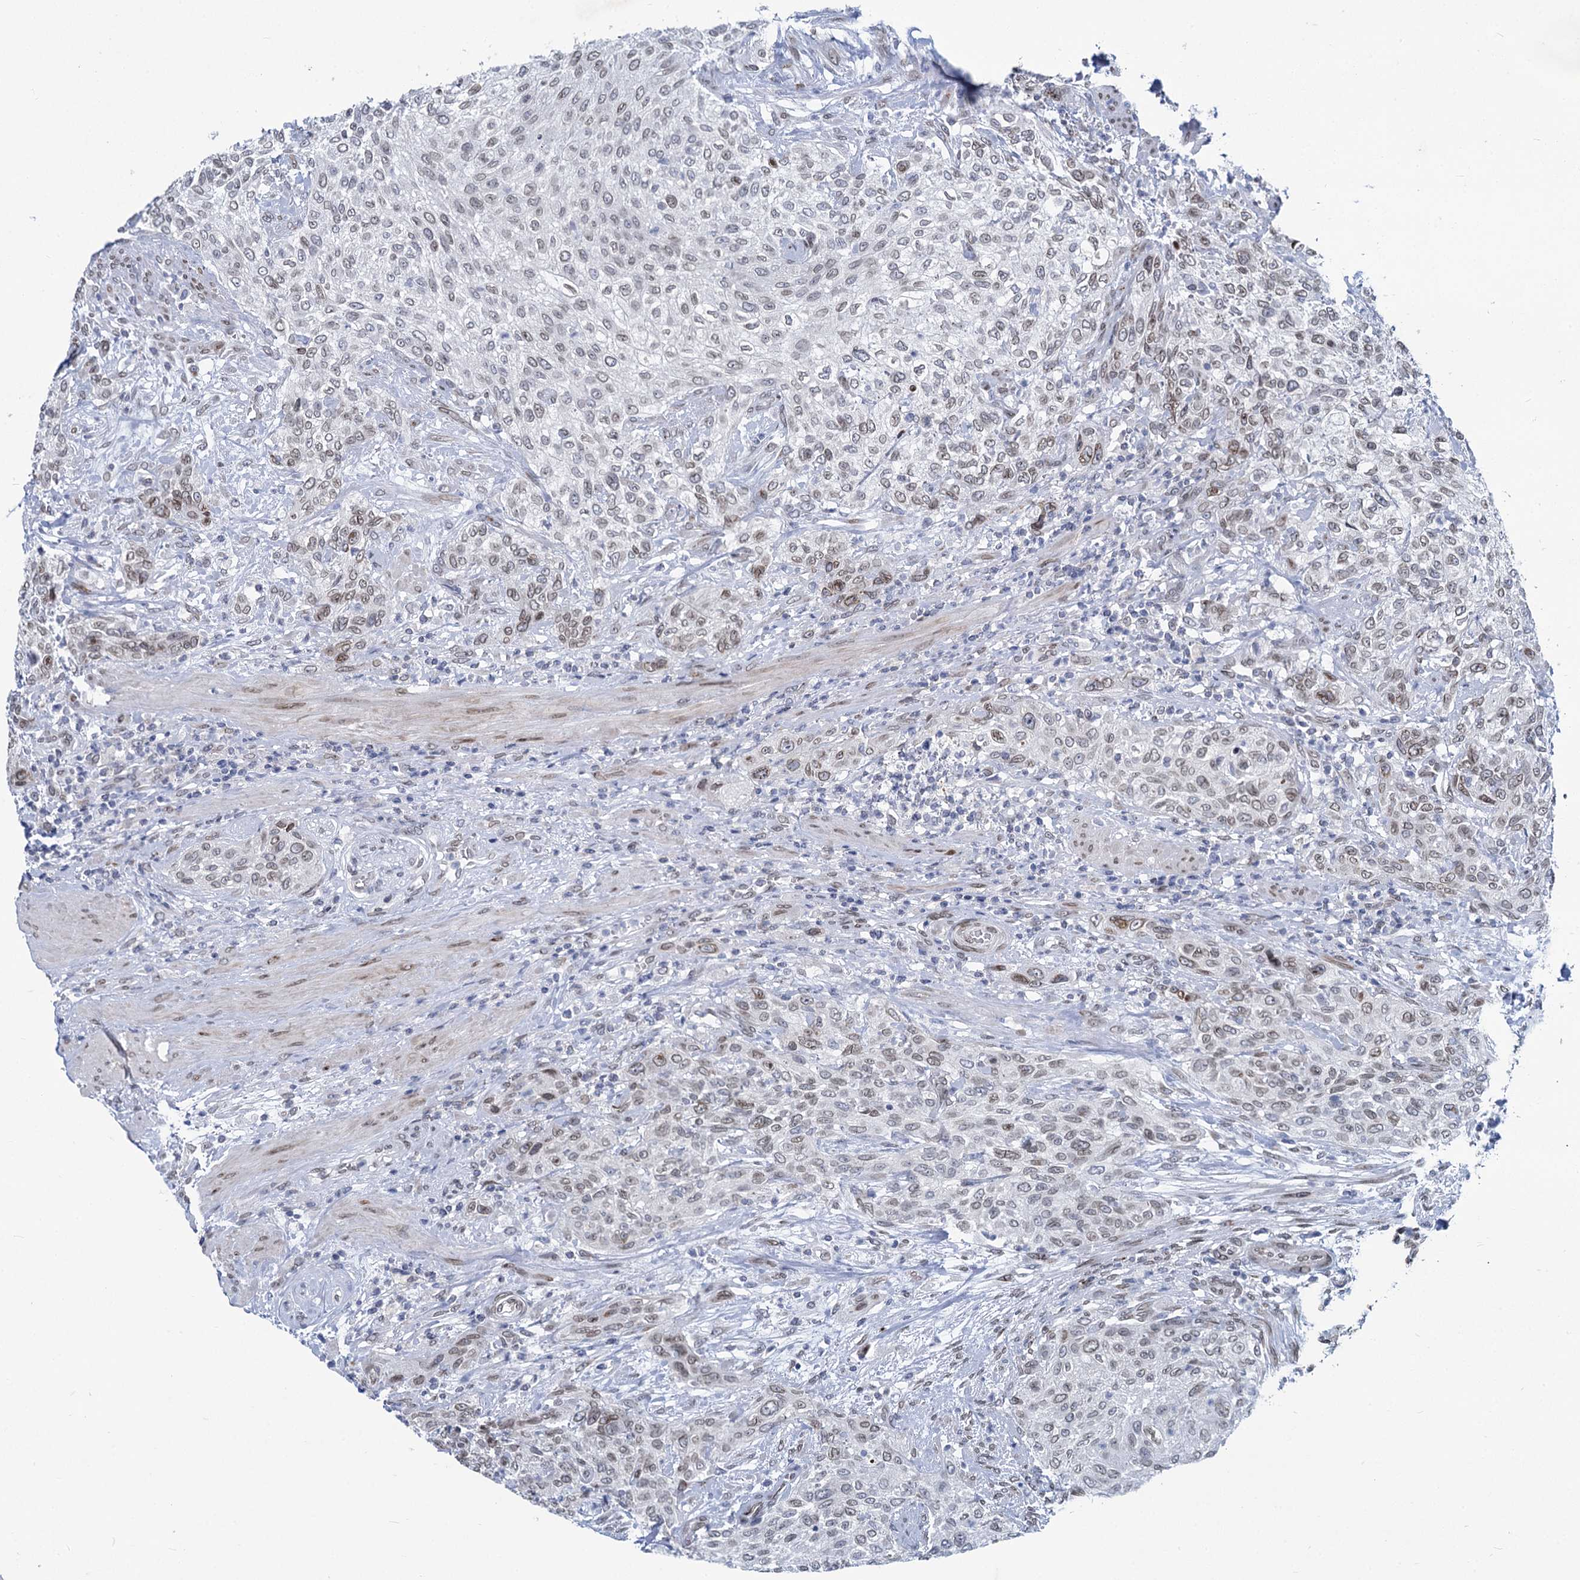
{"staining": {"intensity": "weak", "quantity": "25%-75%", "location": "nuclear"}, "tissue": "urothelial cancer", "cell_type": "Tumor cells", "image_type": "cancer", "snomed": [{"axis": "morphology", "description": "Normal tissue, NOS"}, {"axis": "morphology", "description": "Urothelial carcinoma, NOS"}, {"axis": "topography", "description": "Urinary bladder"}, {"axis": "topography", "description": "Peripheral nerve tissue"}], "caption": "Weak nuclear protein positivity is appreciated in approximately 25%-75% of tumor cells in urothelial cancer.", "gene": "PRSS35", "patient": {"sex": "male", "age": 35}}